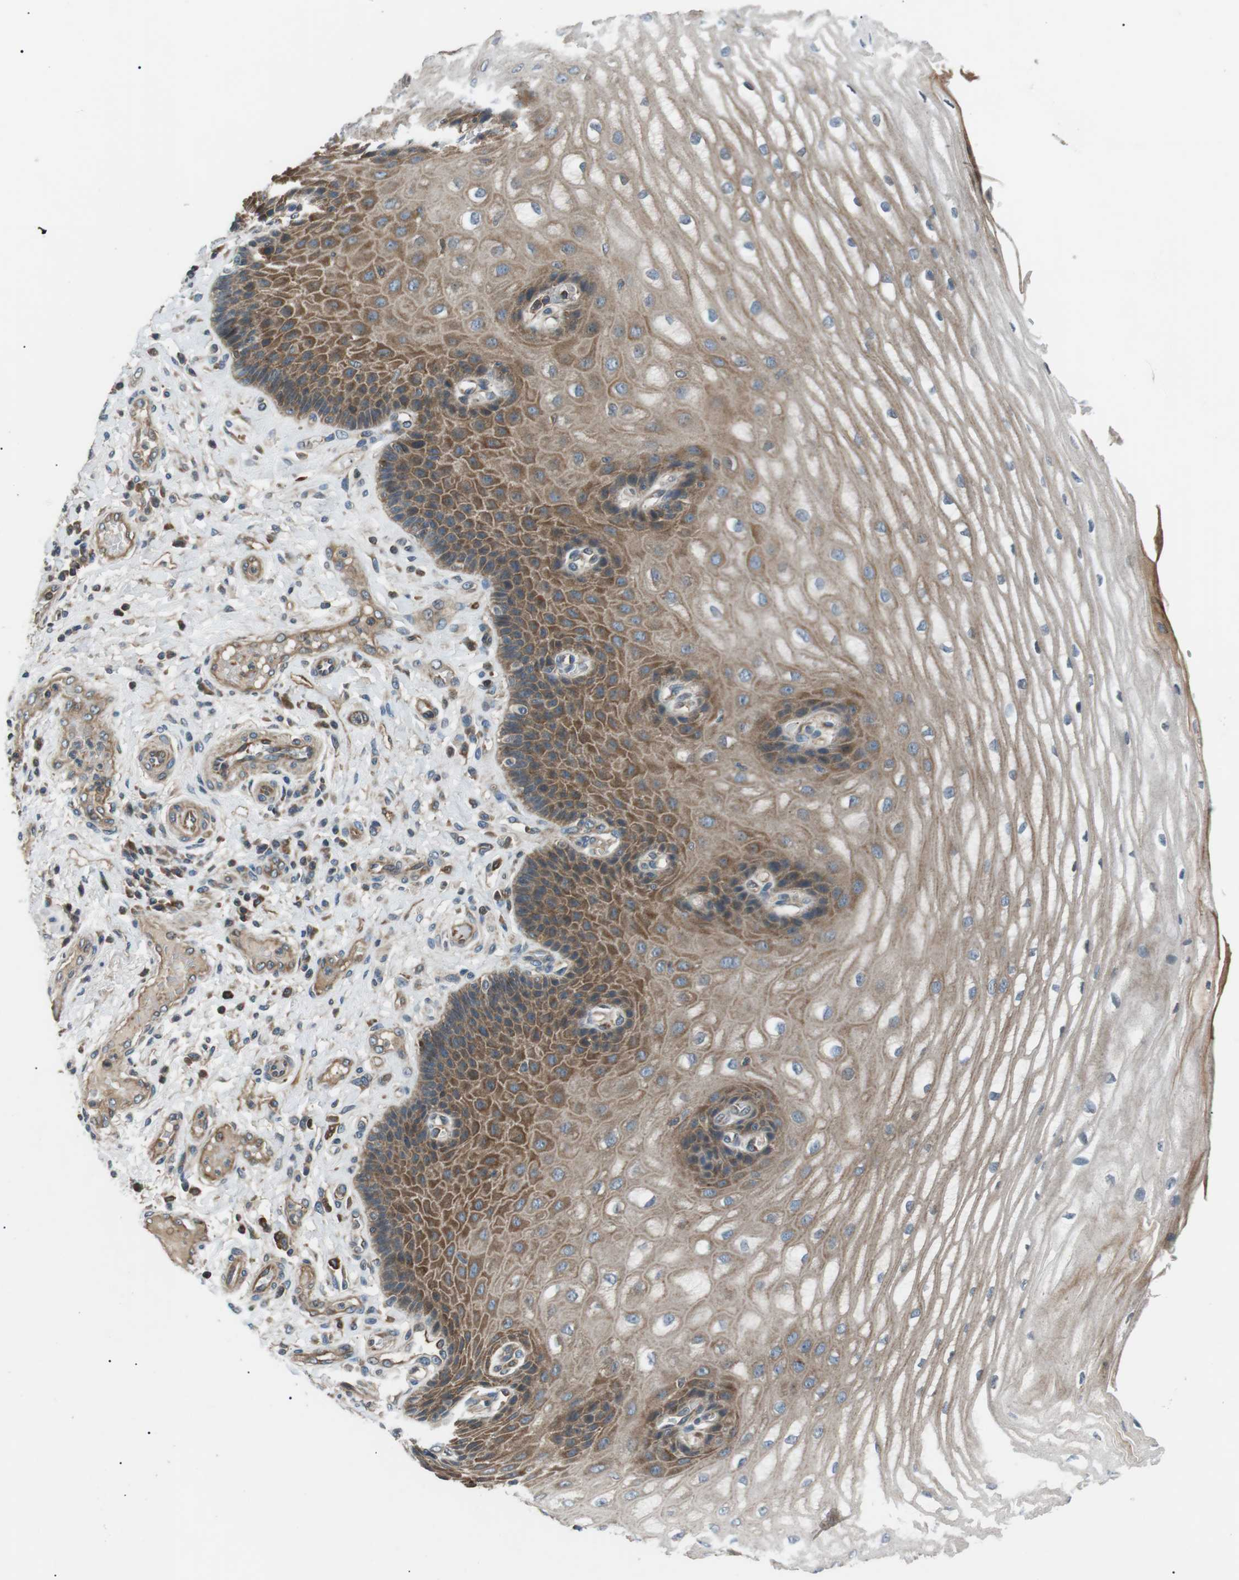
{"staining": {"intensity": "moderate", "quantity": ">75%", "location": "cytoplasmic/membranous"}, "tissue": "esophagus", "cell_type": "Squamous epithelial cells", "image_type": "normal", "snomed": [{"axis": "morphology", "description": "Normal tissue, NOS"}, {"axis": "topography", "description": "Esophagus"}], "caption": "This is a micrograph of immunohistochemistry staining of unremarkable esophagus, which shows moderate staining in the cytoplasmic/membranous of squamous epithelial cells.", "gene": "GPR161", "patient": {"sex": "male", "age": 54}}